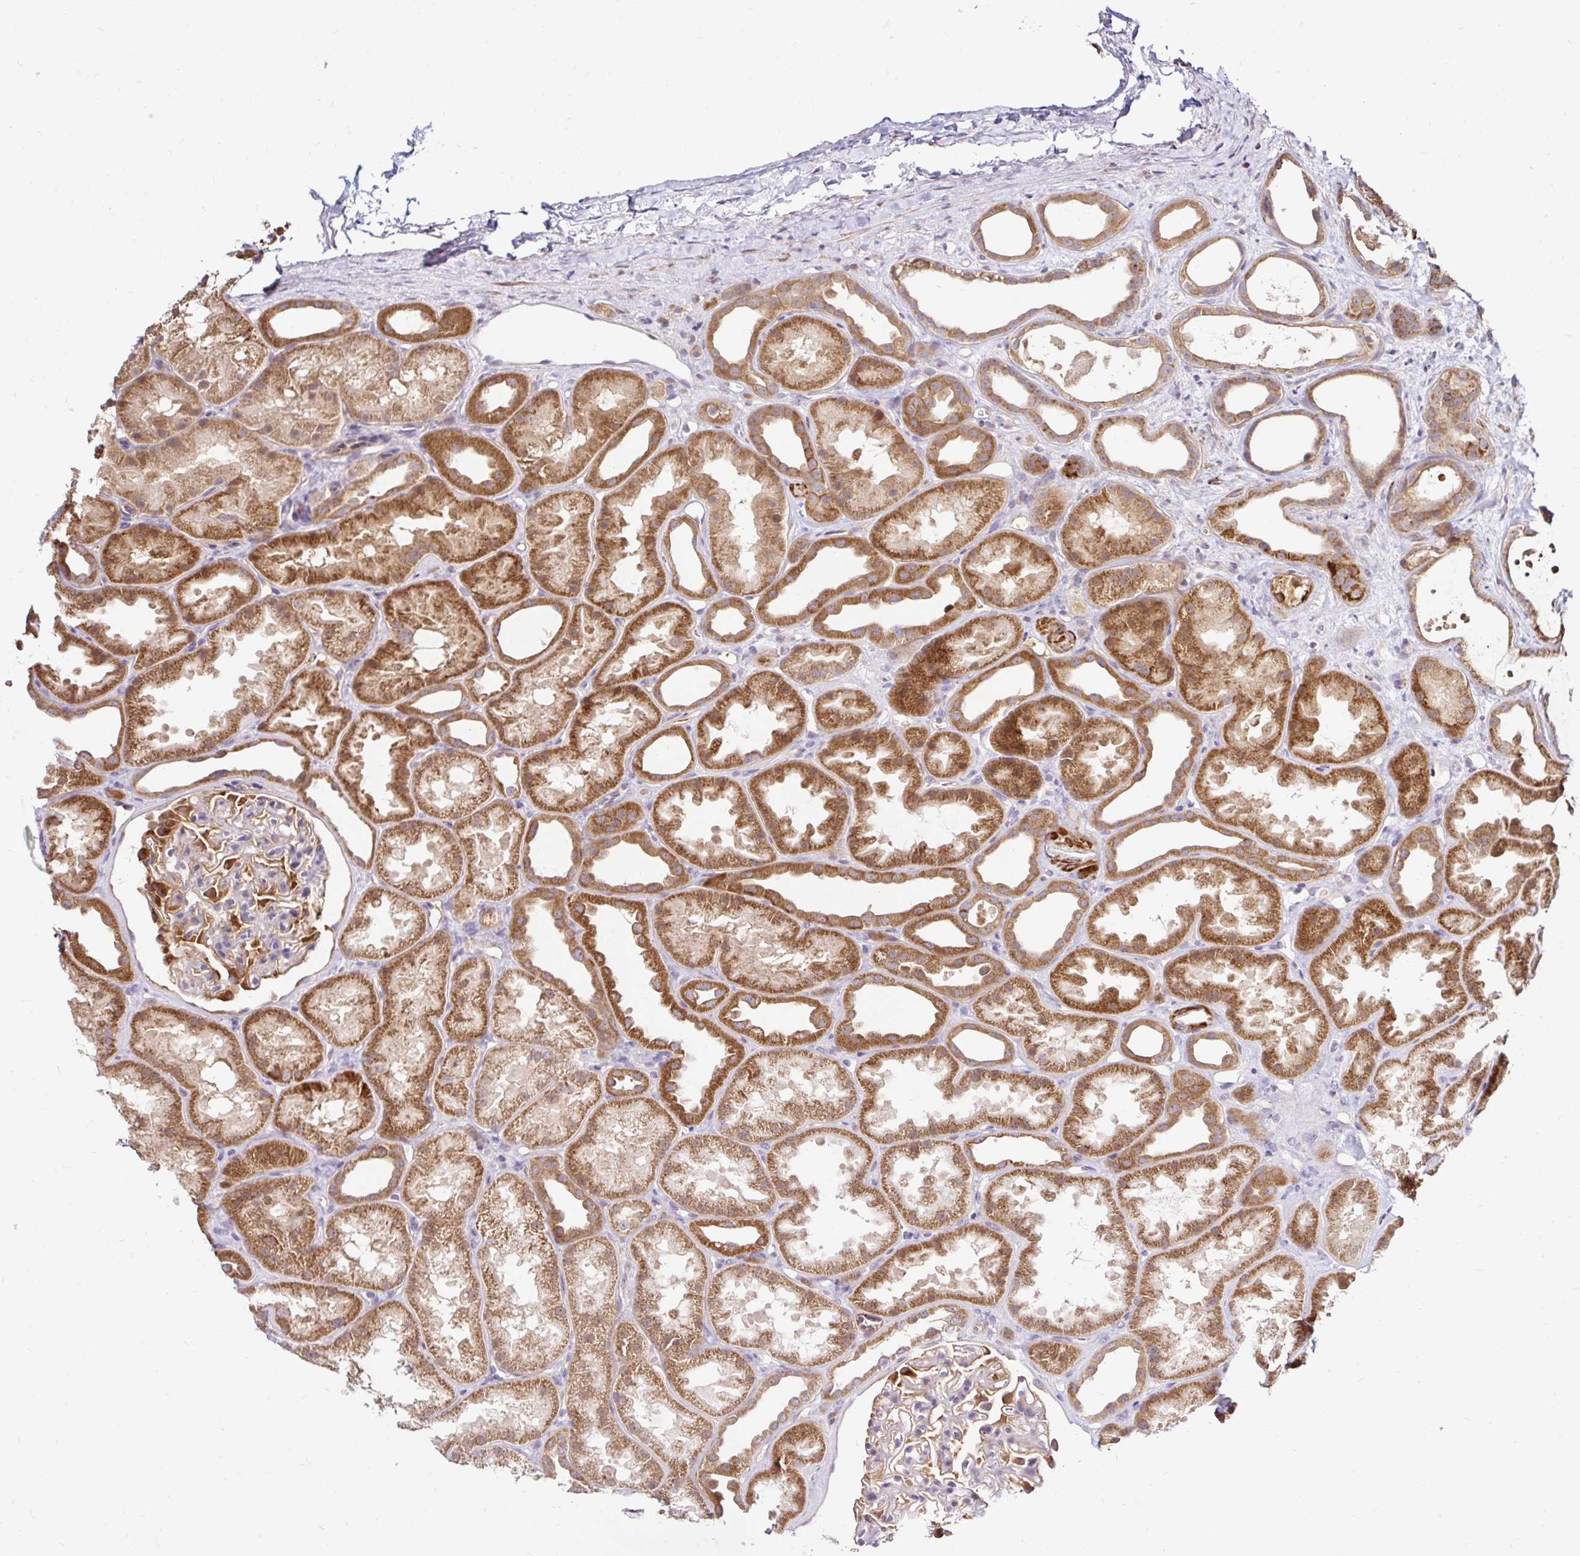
{"staining": {"intensity": "moderate", "quantity": "25%-75%", "location": "cytoplasmic/membranous"}, "tissue": "kidney", "cell_type": "Cells in glomeruli", "image_type": "normal", "snomed": [{"axis": "morphology", "description": "Normal tissue, NOS"}, {"axis": "topography", "description": "Kidney"}], "caption": "The micrograph shows staining of unremarkable kidney, revealing moderate cytoplasmic/membranous protein staining (brown color) within cells in glomeruli. The staining was performed using DAB, with brown indicating positive protein expression. Nuclei are stained blue with hematoxylin.", "gene": "ARHGEF37", "patient": {"sex": "male", "age": 61}}